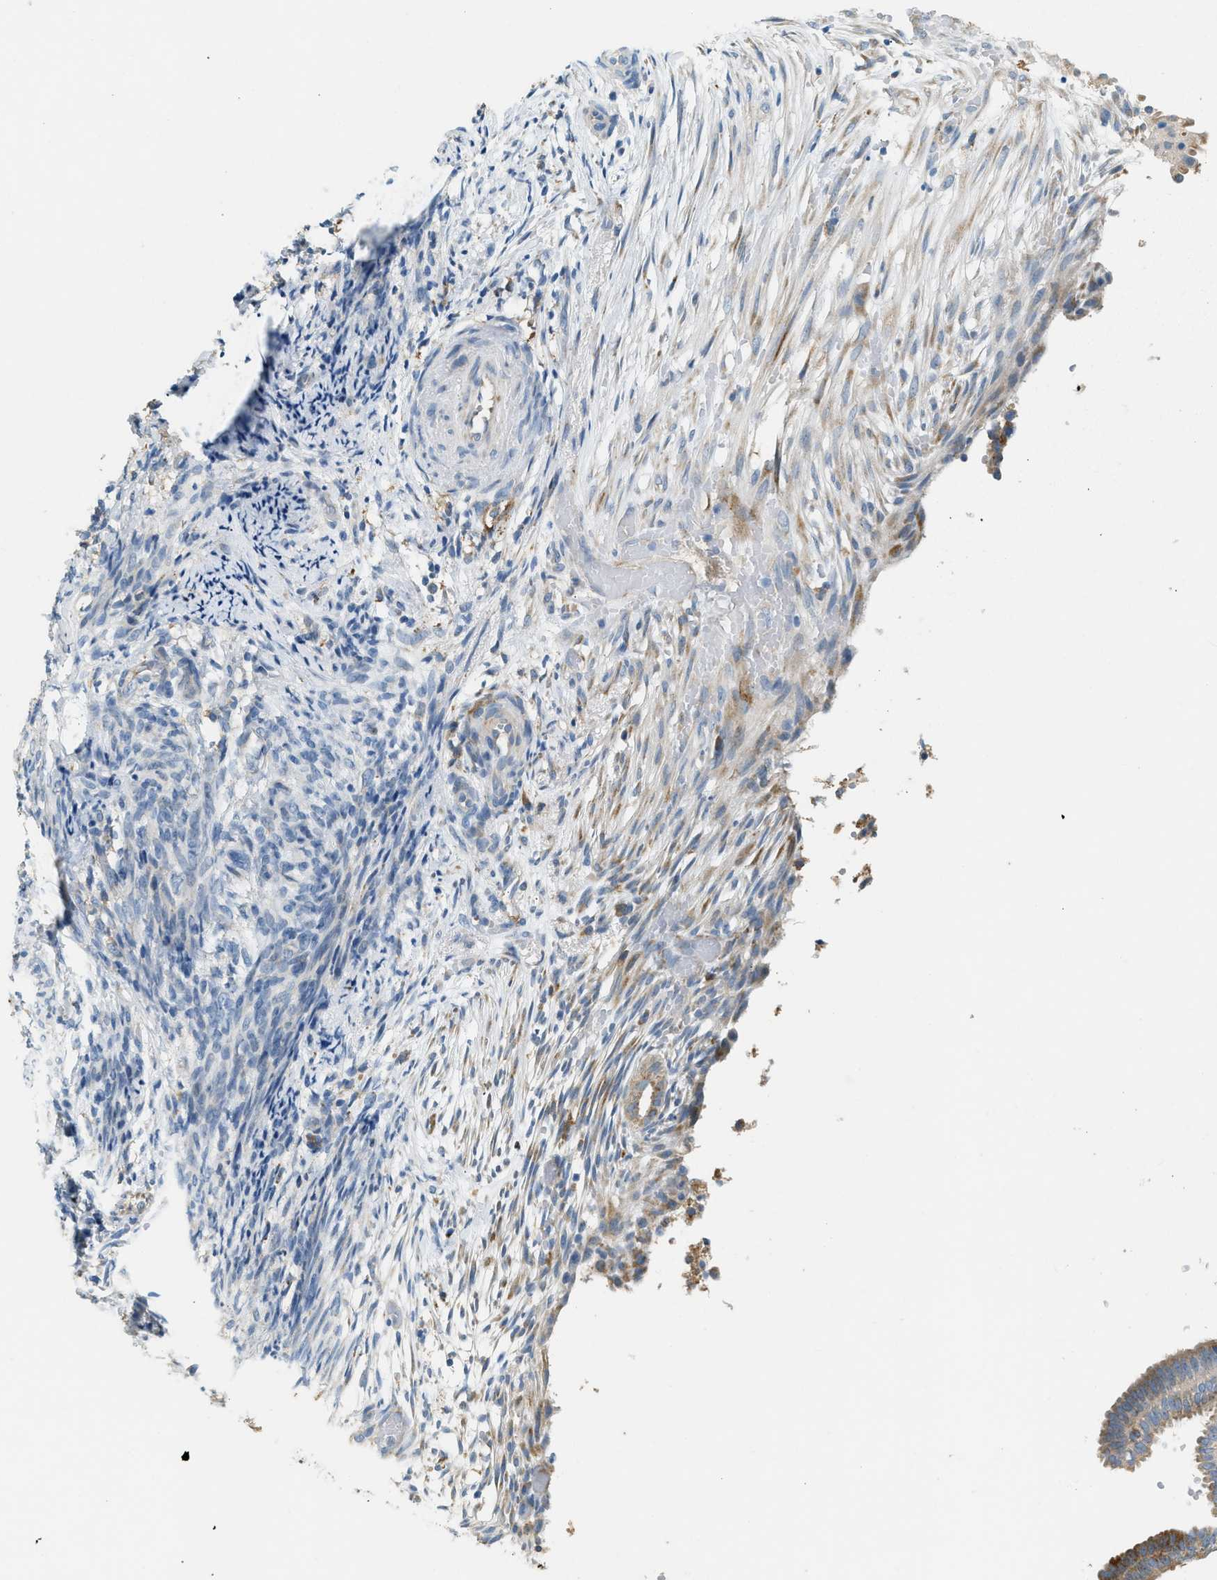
{"staining": {"intensity": "moderate", "quantity": ">75%", "location": "cytoplasmic/membranous"}, "tissue": "endometrial cancer", "cell_type": "Tumor cells", "image_type": "cancer", "snomed": [{"axis": "morphology", "description": "Adenocarcinoma, NOS"}, {"axis": "topography", "description": "Endometrium"}], "caption": "Moderate cytoplasmic/membranous protein positivity is identified in approximately >75% of tumor cells in endometrial cancer (adenocarcinoma).", "gene": "CTSB", "patient": {"sex": "female", "age": 58}}